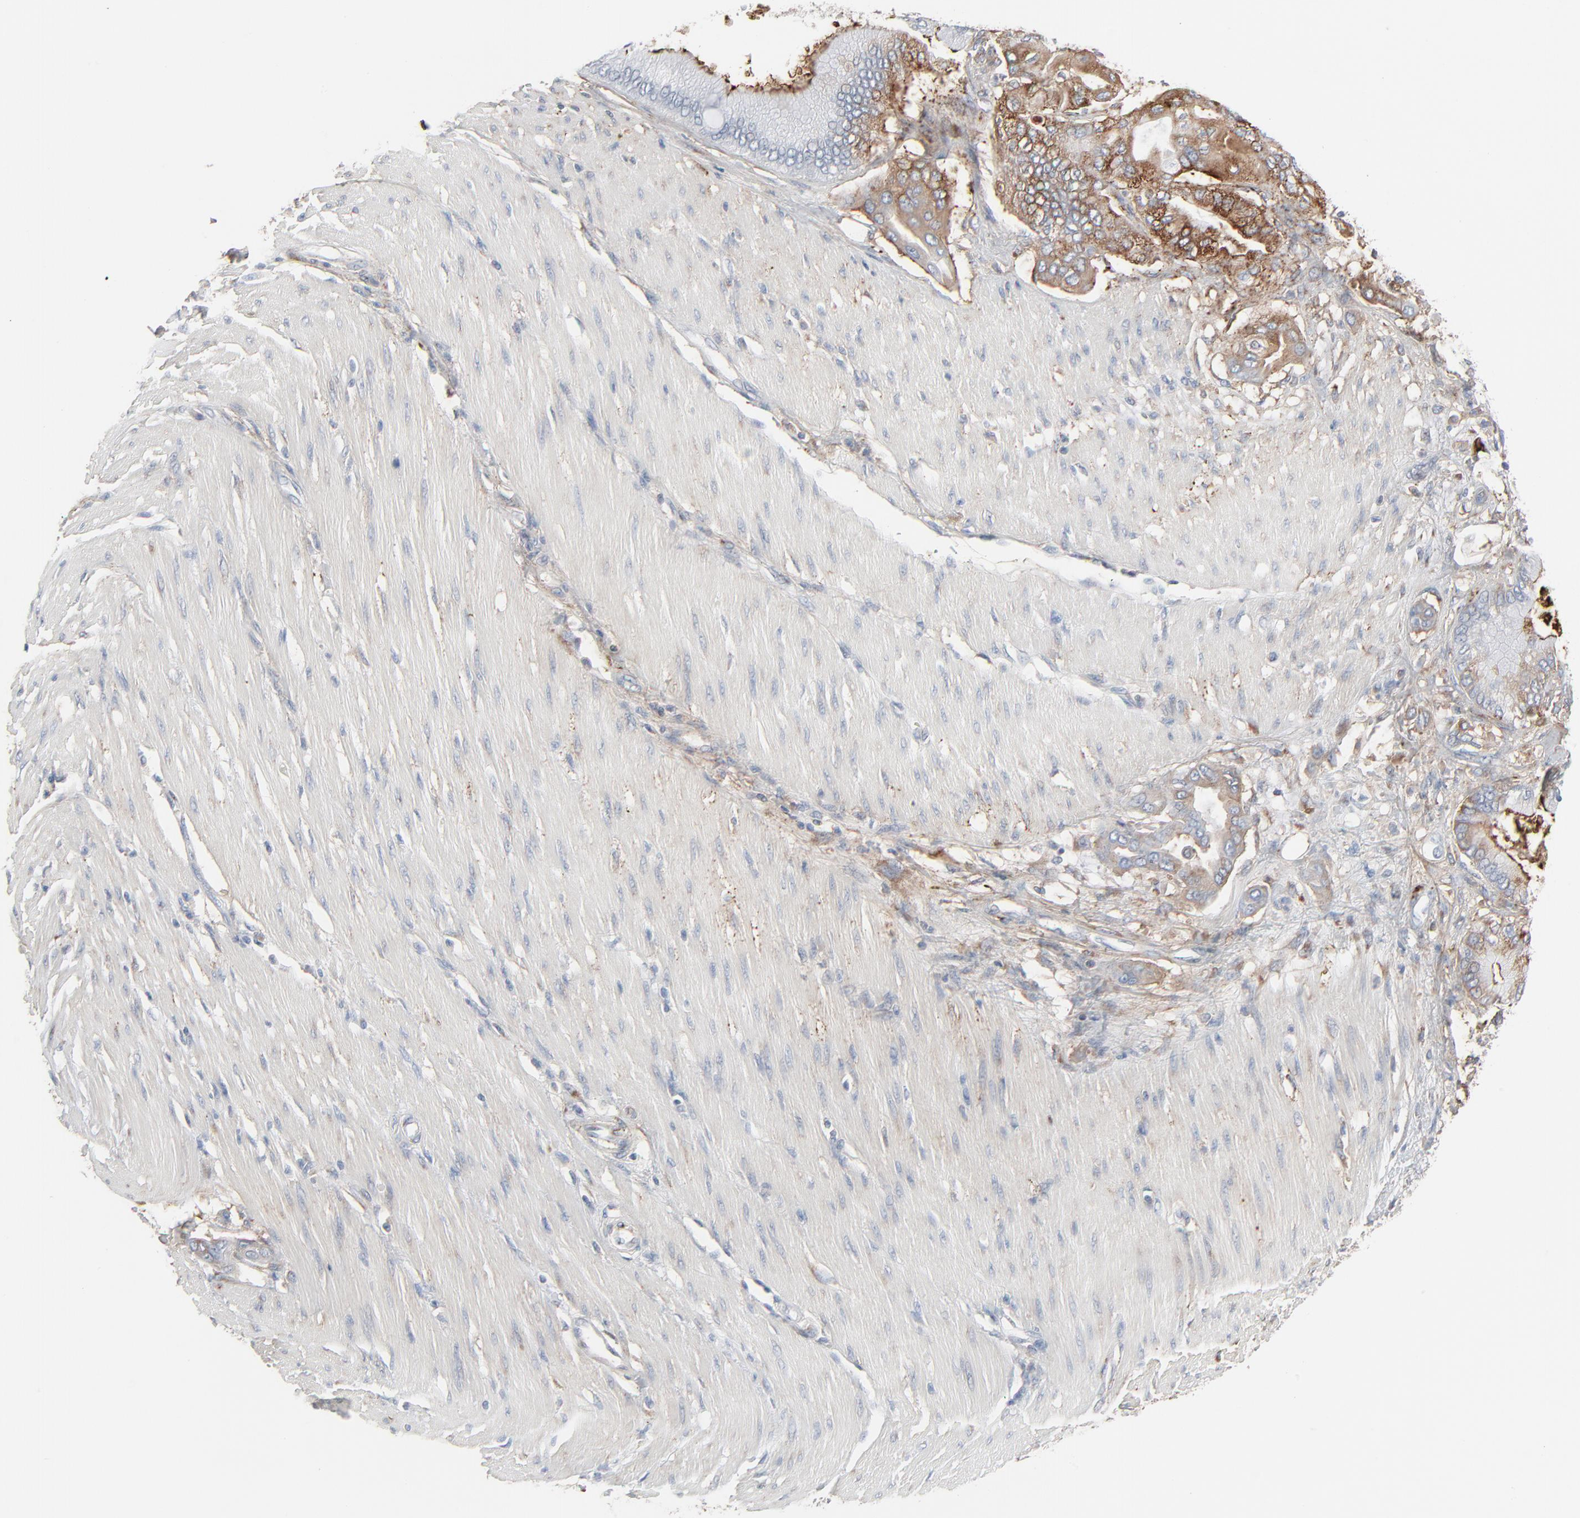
{"staining": {"intensity": "moderate", "quantity": "25%-75%", "location": "cytoplasmic/membranous"}, "tissue": "pancreatic cancer", "cell_type": "Tumor cells", "image_type": "cancer", "snomed": [{"axis": "morphology", "description": "Adenocarcinoma, NOS"}, {"axis": "morphology", "description": "Adenocarcinoma, metastatic, NOS"}, {"axis": "topography", "description": "Lymph node"}, {"axis": "topography", "description": "Pancreas"}, {"axis": "topography", "description": "Duodenum"}], "caption": "Pancreatic cancer stained for a protein demonstrates moderate cytoplasmic/membranous positivity in tumor cells.", "gene": "BGN", "patient": {"sex": "female", "age": 64}}